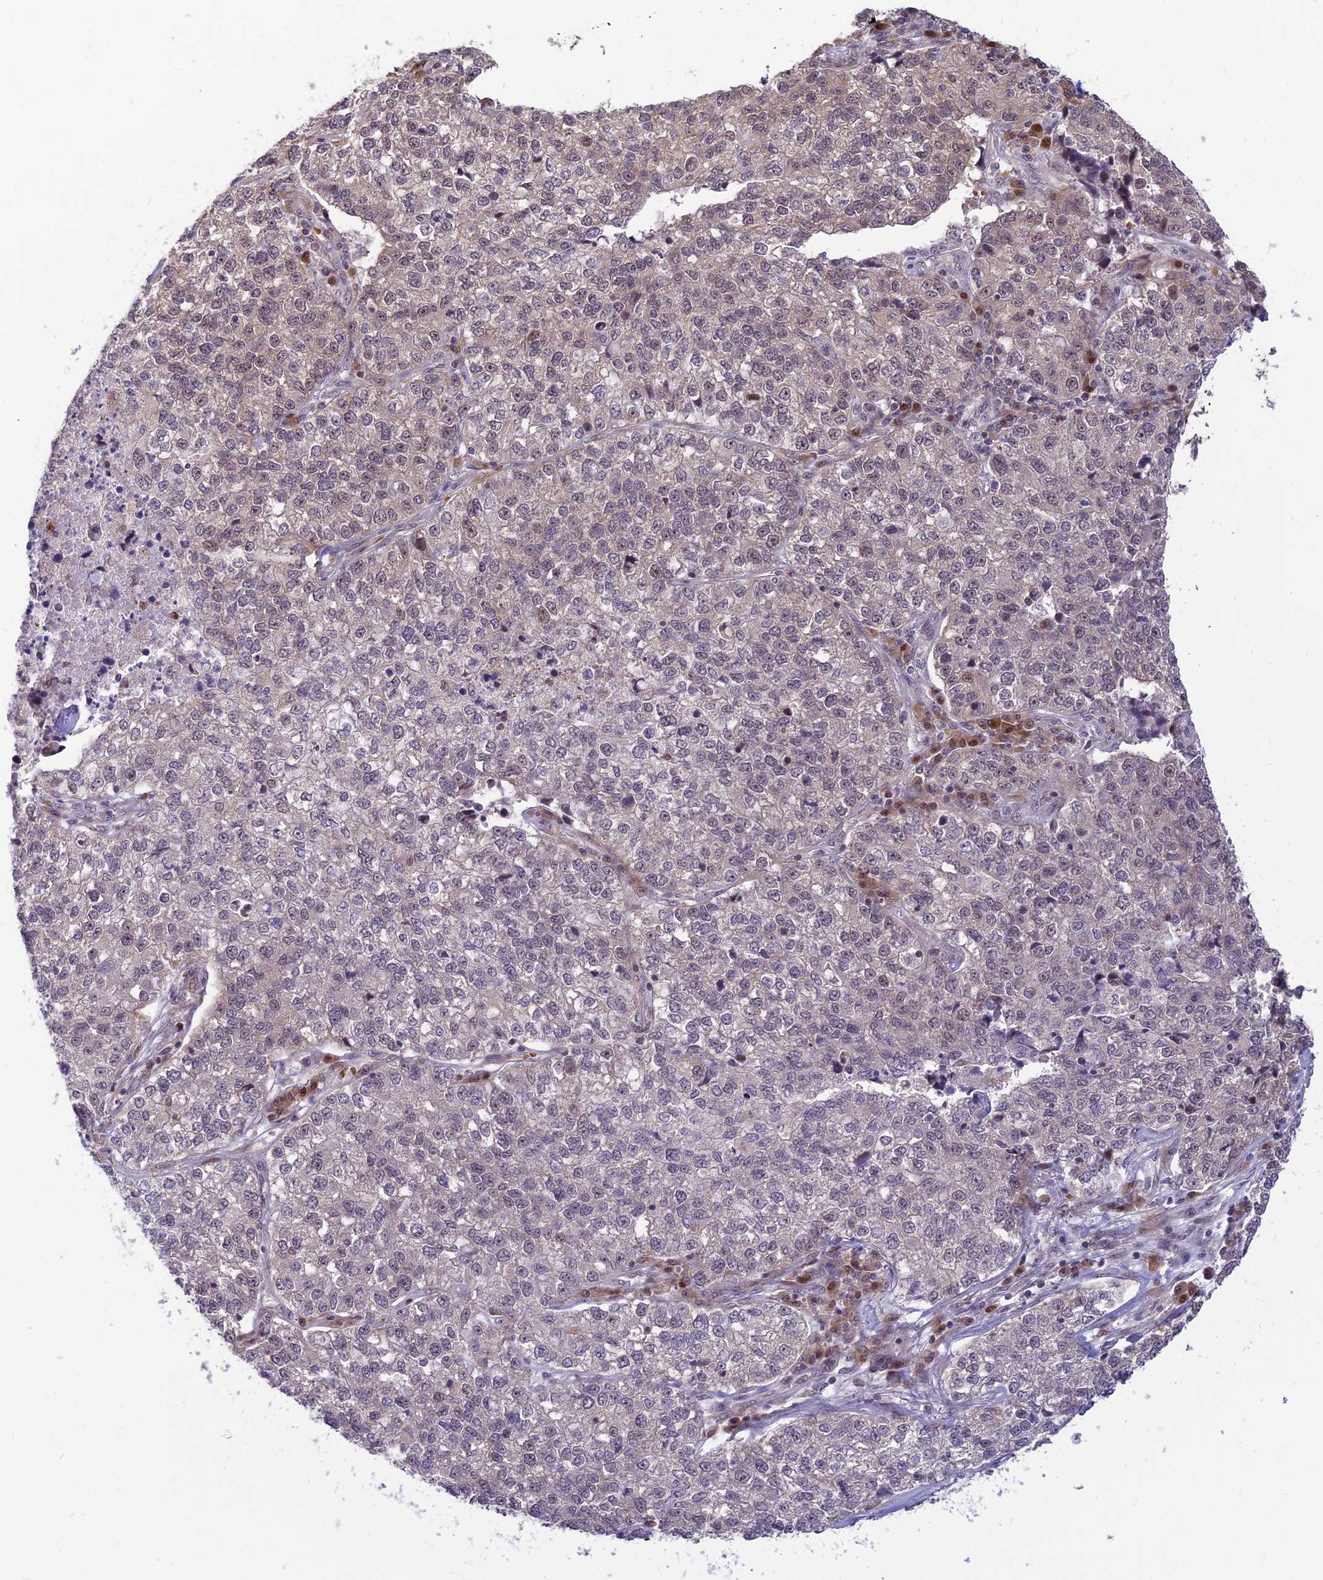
{"staining": {"intensity": "negative", "quantity": "none", "location": "none"}, "tissue": "lung cancer", "cell_type": "Tumor cells", "image_type": "cancer", "snomed": [{"axis": "morphology", "description": "Adenocarcinoma, NOS"}, {"axis": "topography", "description": "Lung"}], "caption": "IHC photomicrograph of neoplastic tissue: lung cancer (adenocarcinoma) stained with DAB (3,3'-diaminobenzidine) demonstrates no significant protein positivity in tumor cells.", "gene": "ASPDH", "patient": {"sex": "male", "age": 49}}